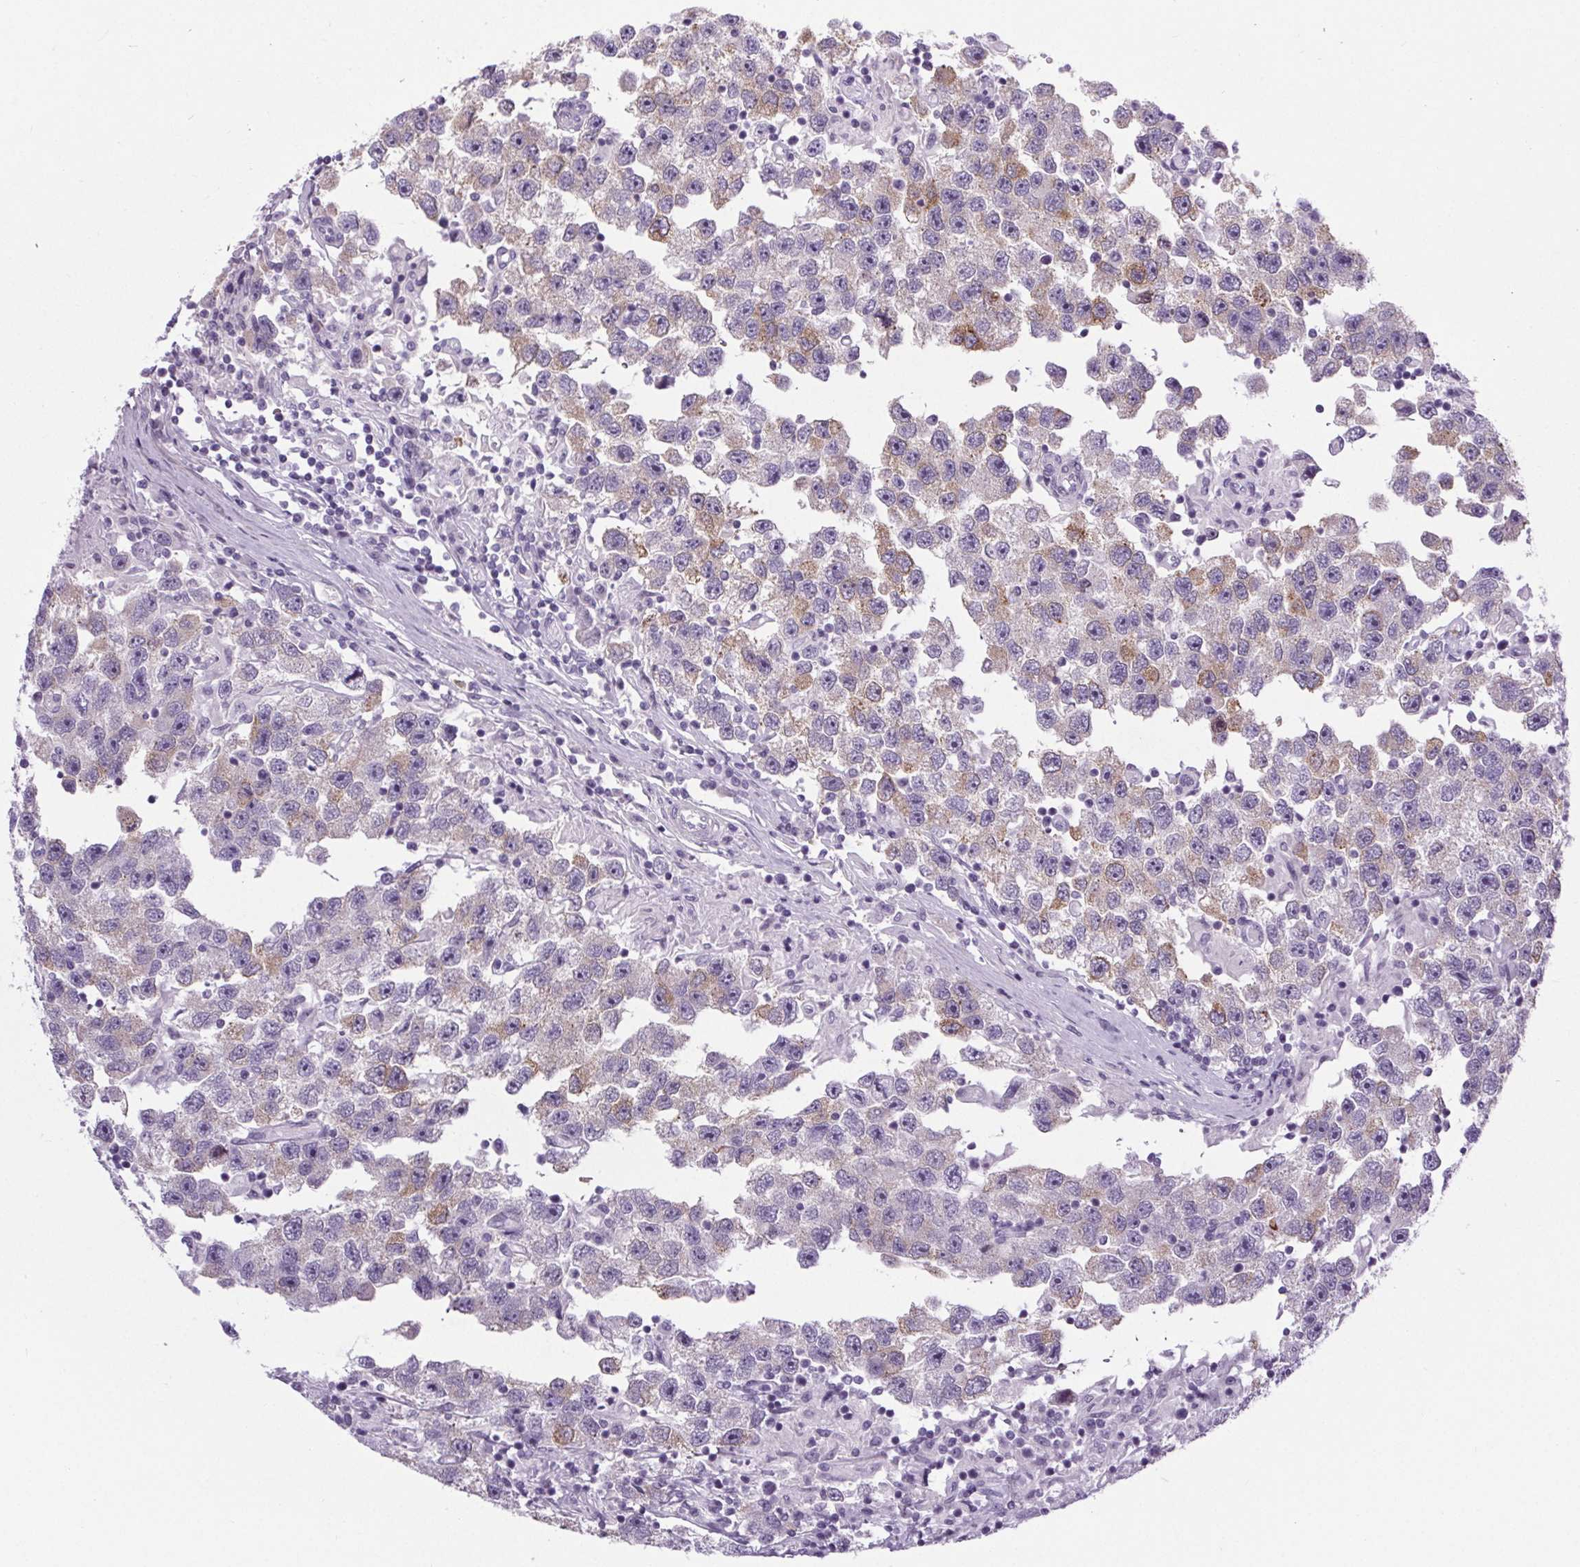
{"staining": {"intensity": "weak", "quantity": "<25%", "location": "cytoplasmic/membranous"}, "tissue": "testis cancer", "cell_type": "Tumor cells", "image_type": "cancer", "snomed": [{"axis": "morphology", "description": "Seminoma, NOS"}, {"axis": "topography", "description": "Testis"}], "caption": "DAB (3,3'-diaminobenzidine) immunohistochemical staining of human seminoma (testis) displays no significant staining in tumor cells.", "gene": "ELAVL2", "patient": {"sex": "male", "age": 26}}